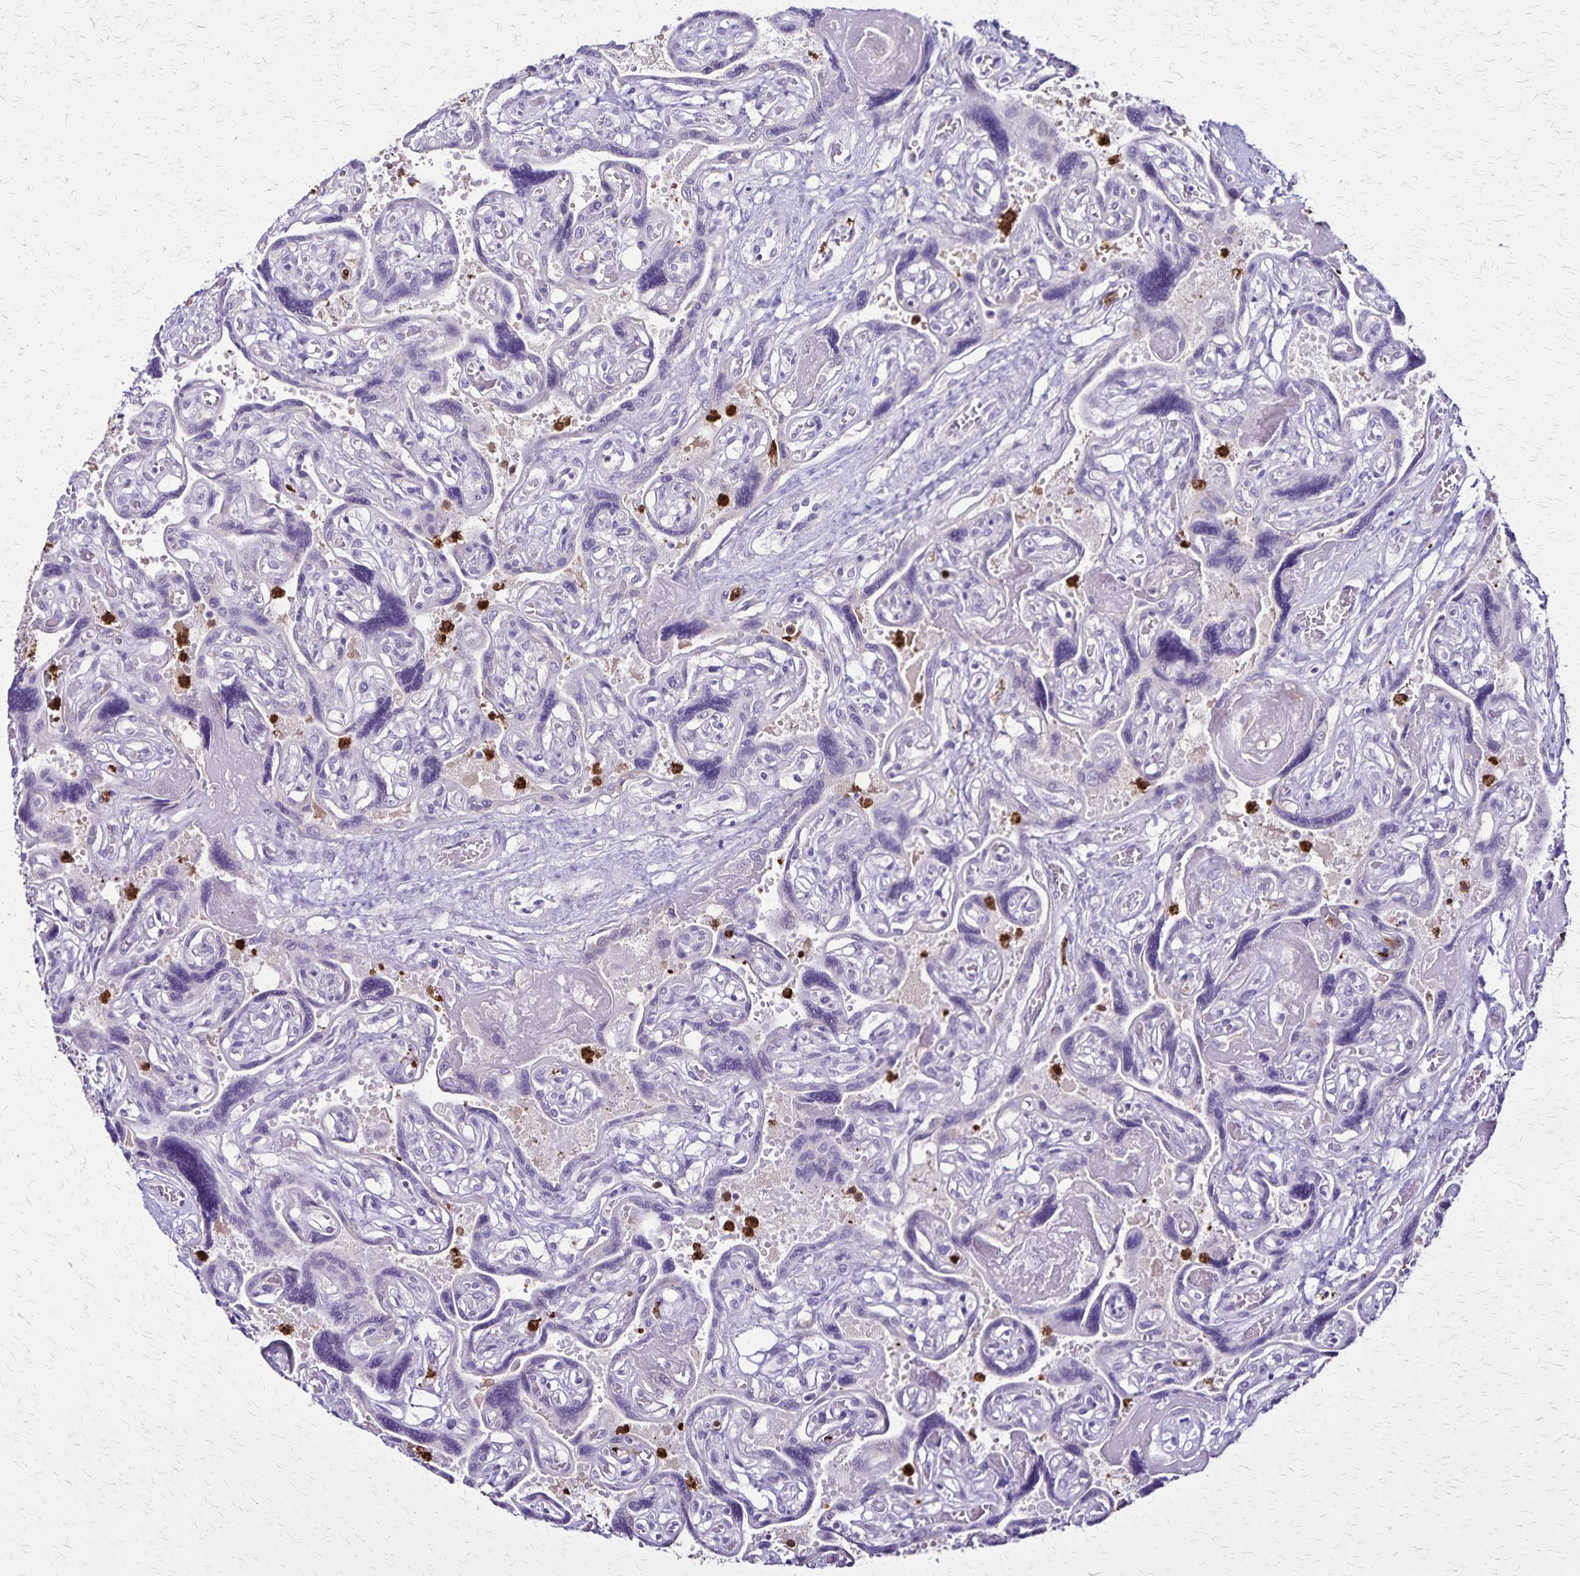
{"staining": {"intensity": "negative", "quantity": "none", "location": "none"}, "tissue": "placenta", "cell_type": "Decidual cells", "image_type": "normal", "snomed": [{"axis": "morphology", "description": "Normal tissue, NOS"}, {"axis": "topography", "description": "Placenta"}], "caption": "DAB immunohistochemical staining of unremarkable human placenta shows no significant positivity in decidual cells.", "gene": "ULBP3", "patient": {"sex": "female", "age": 32}}